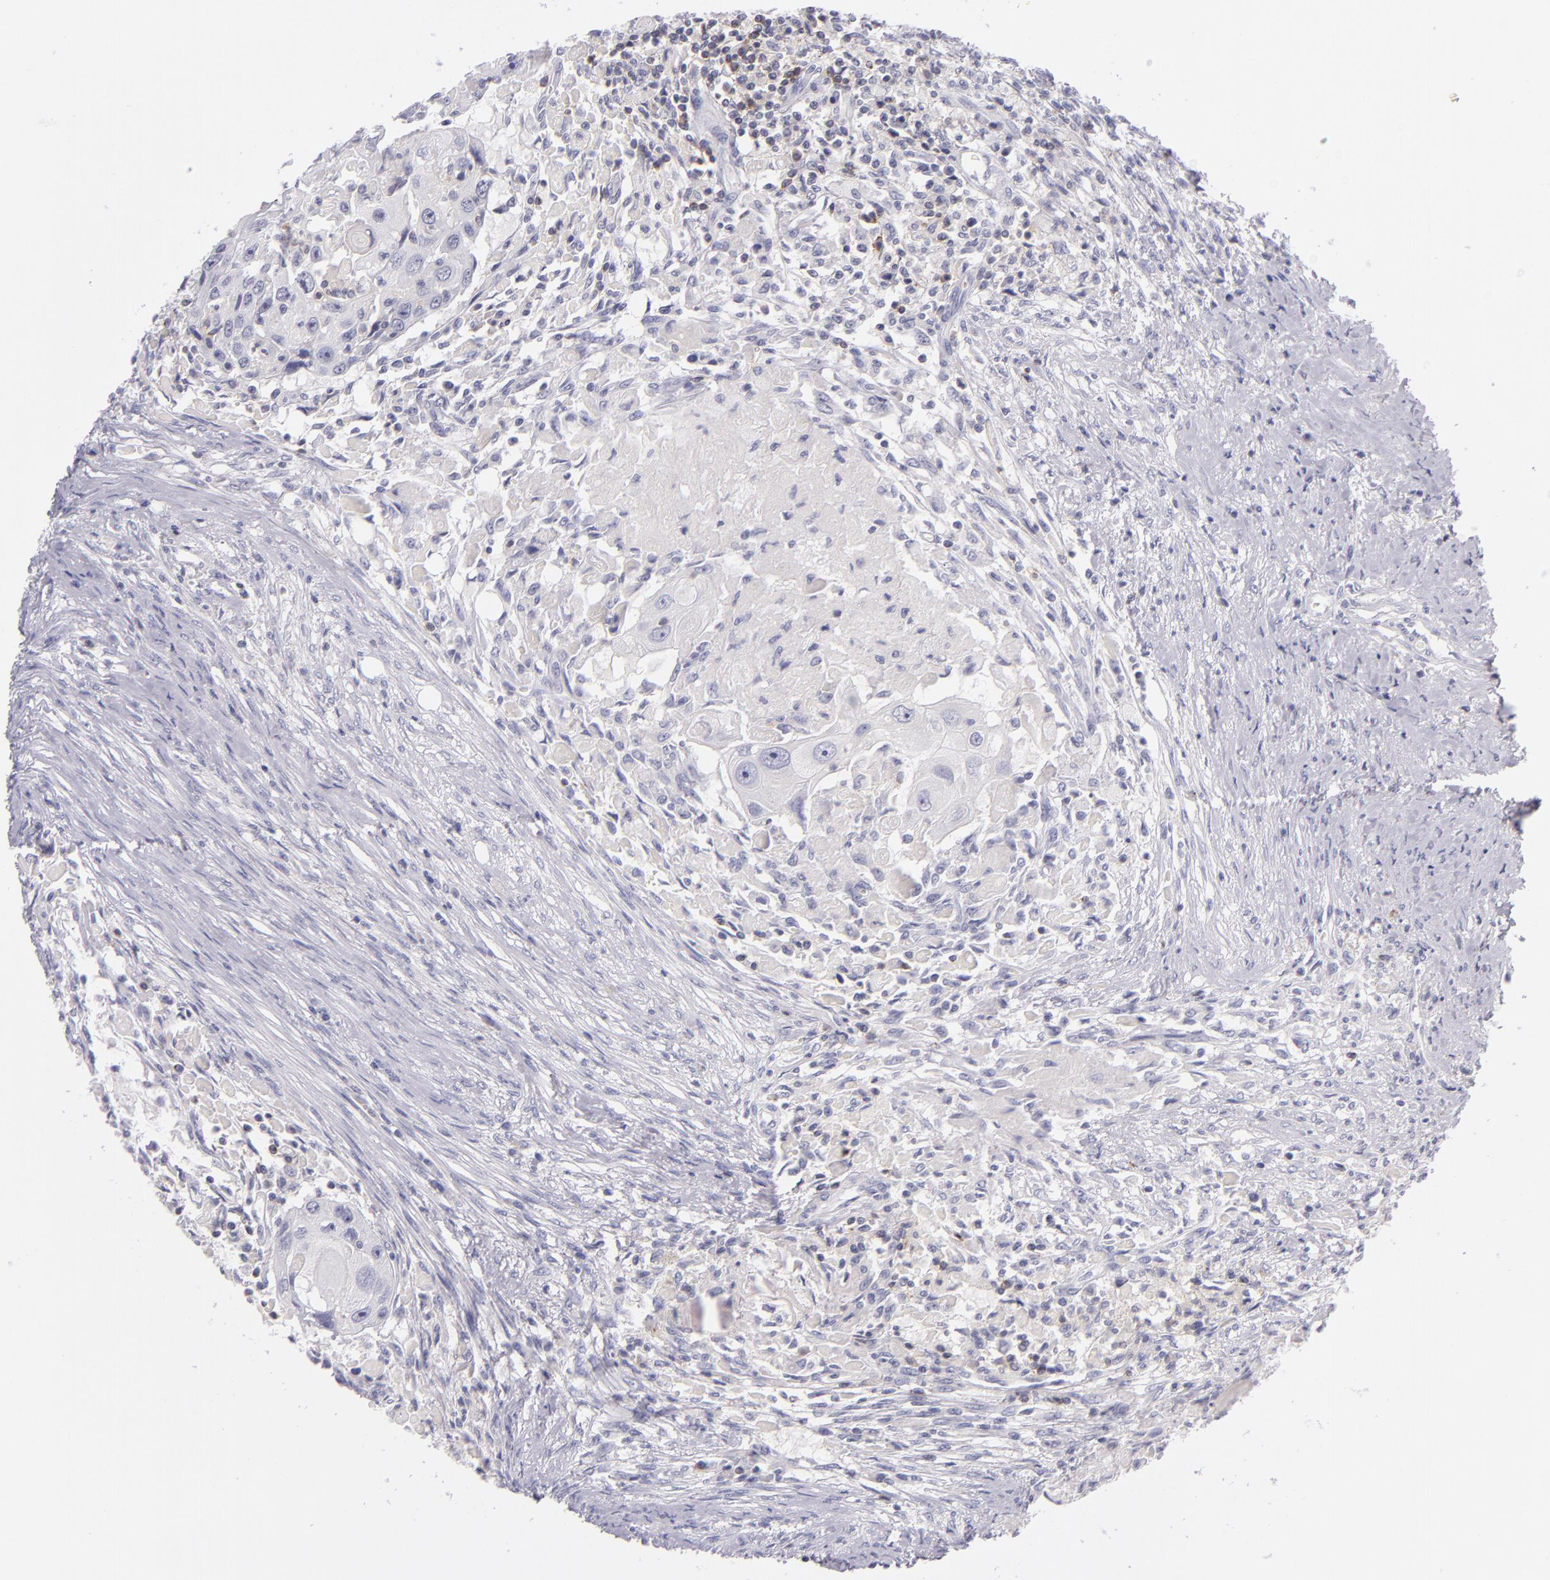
{"staining": {"intensity": "negative", "quantity": "none", "location": "none"}, "tissue": "head and neck cancer", "cell_type": "Tumor cells", "image_type": "cancer", "snomed": [{"axis": "morphology", "description": "Squamous cell carcinoma, NOS"}, {"axis": "topography", "description": "Head-Neck"}], "caption": "An immunohistochemistry (IHC) image of head and neck cancer is shown. There is no staining in tumor cells of head and neck cancer.", "gene": "CD48", "patient": {"sex": "male", "age": 64}}